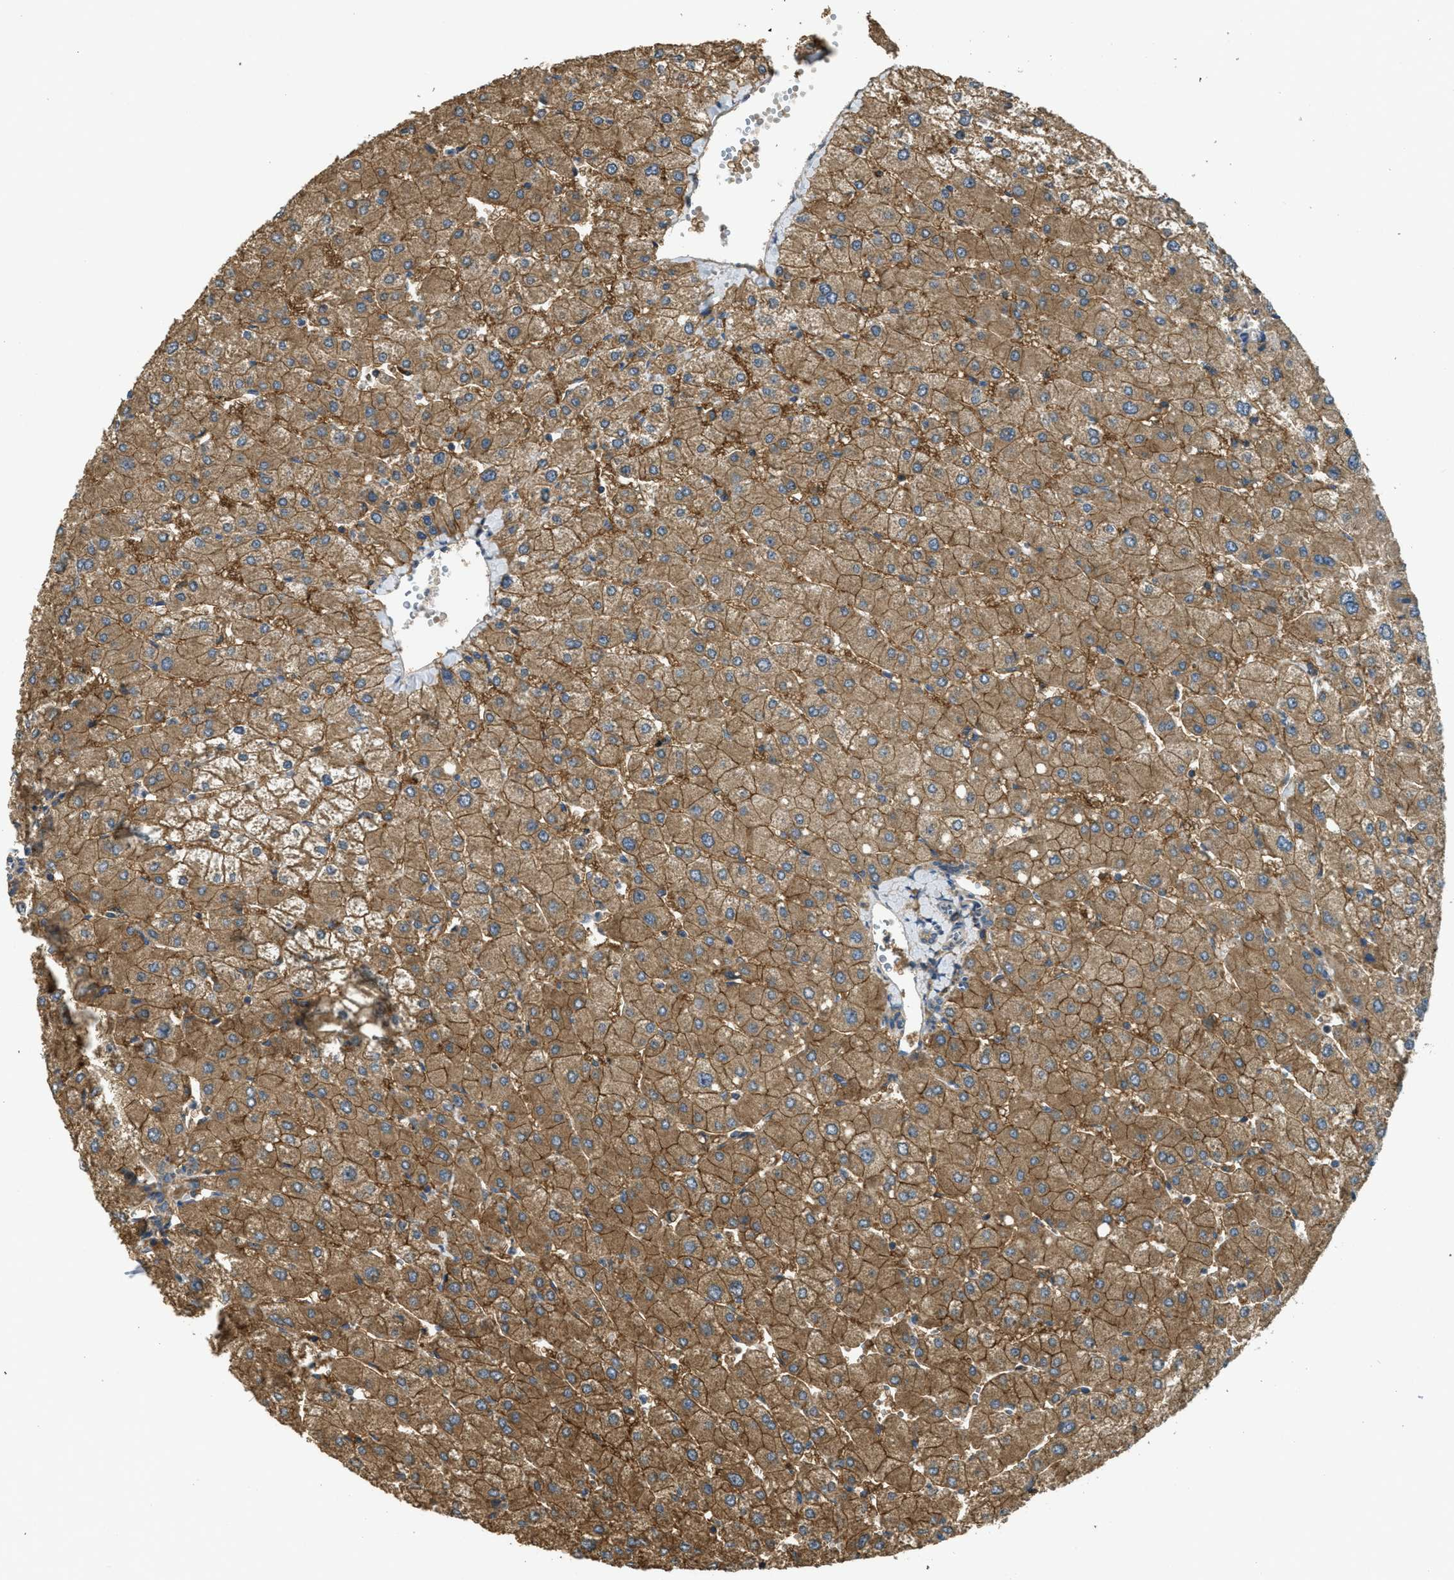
{"staining": {"intensity": "weak", "quantity": ">75%", "location": "cytoplasmic/membranous"}, "tissue": "liver", "cell_type": "Cholangiocytes", "image_type": "normal", "snomed": [{"axis": "morphology", "description": "Normal tissue, NOS"}, {"axis": "topography", "description": "Liver"}], "caption": "Brown immunohistochemical staining in benign liver shows weak cytoplasmic/membranous positivity in about >75% of cholangiocytes. Using DAB (brown) and hematoxylin (blue) stains, captured at high magnification using brightfield microscopy.", "gene": "CD276", "patient": {"sex": "male", "age": 55}}